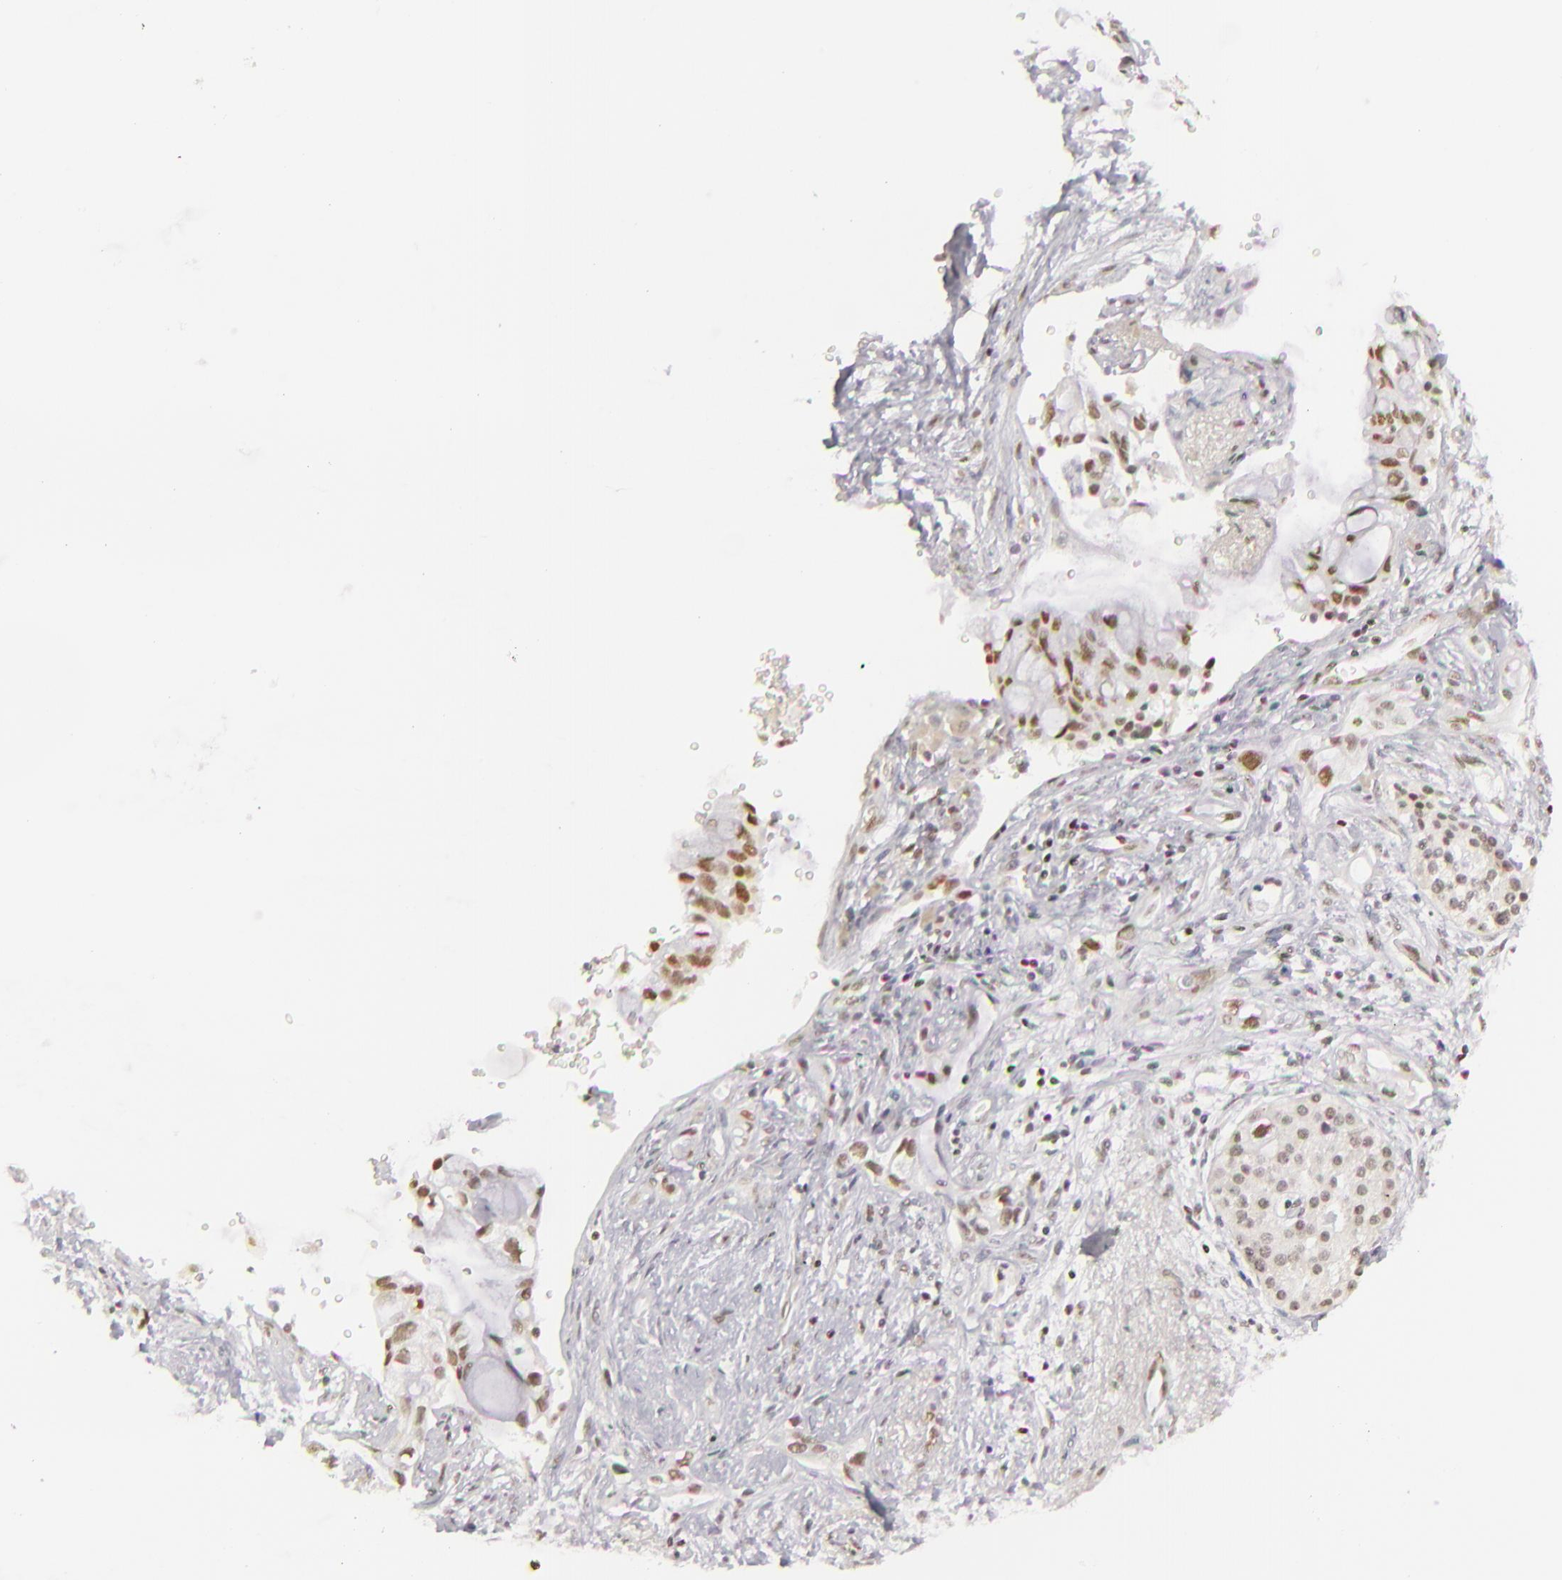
{"staining": {"intensity": "moderate", "quantity": ">75%", "location": "nuclear"}, "tissue": "pancreatic cancer", "cell_type": "Tumor cells", "image_type": "cancer", "snomed": [{"axis": "morphology", "description": "Adenocarcinoma, NOS"}, {"axis": "topography", "description": "Pancreas"}], "caption": "Immunohistochemistry (IHC) image of pancreatic cancer stained for a protein (brown), which exhibits medium levels of moderate nuclear staining in approximately >75% of tumor cells.", "gene": "DAXX", "patient": {"sex": "female", "age": 70}}